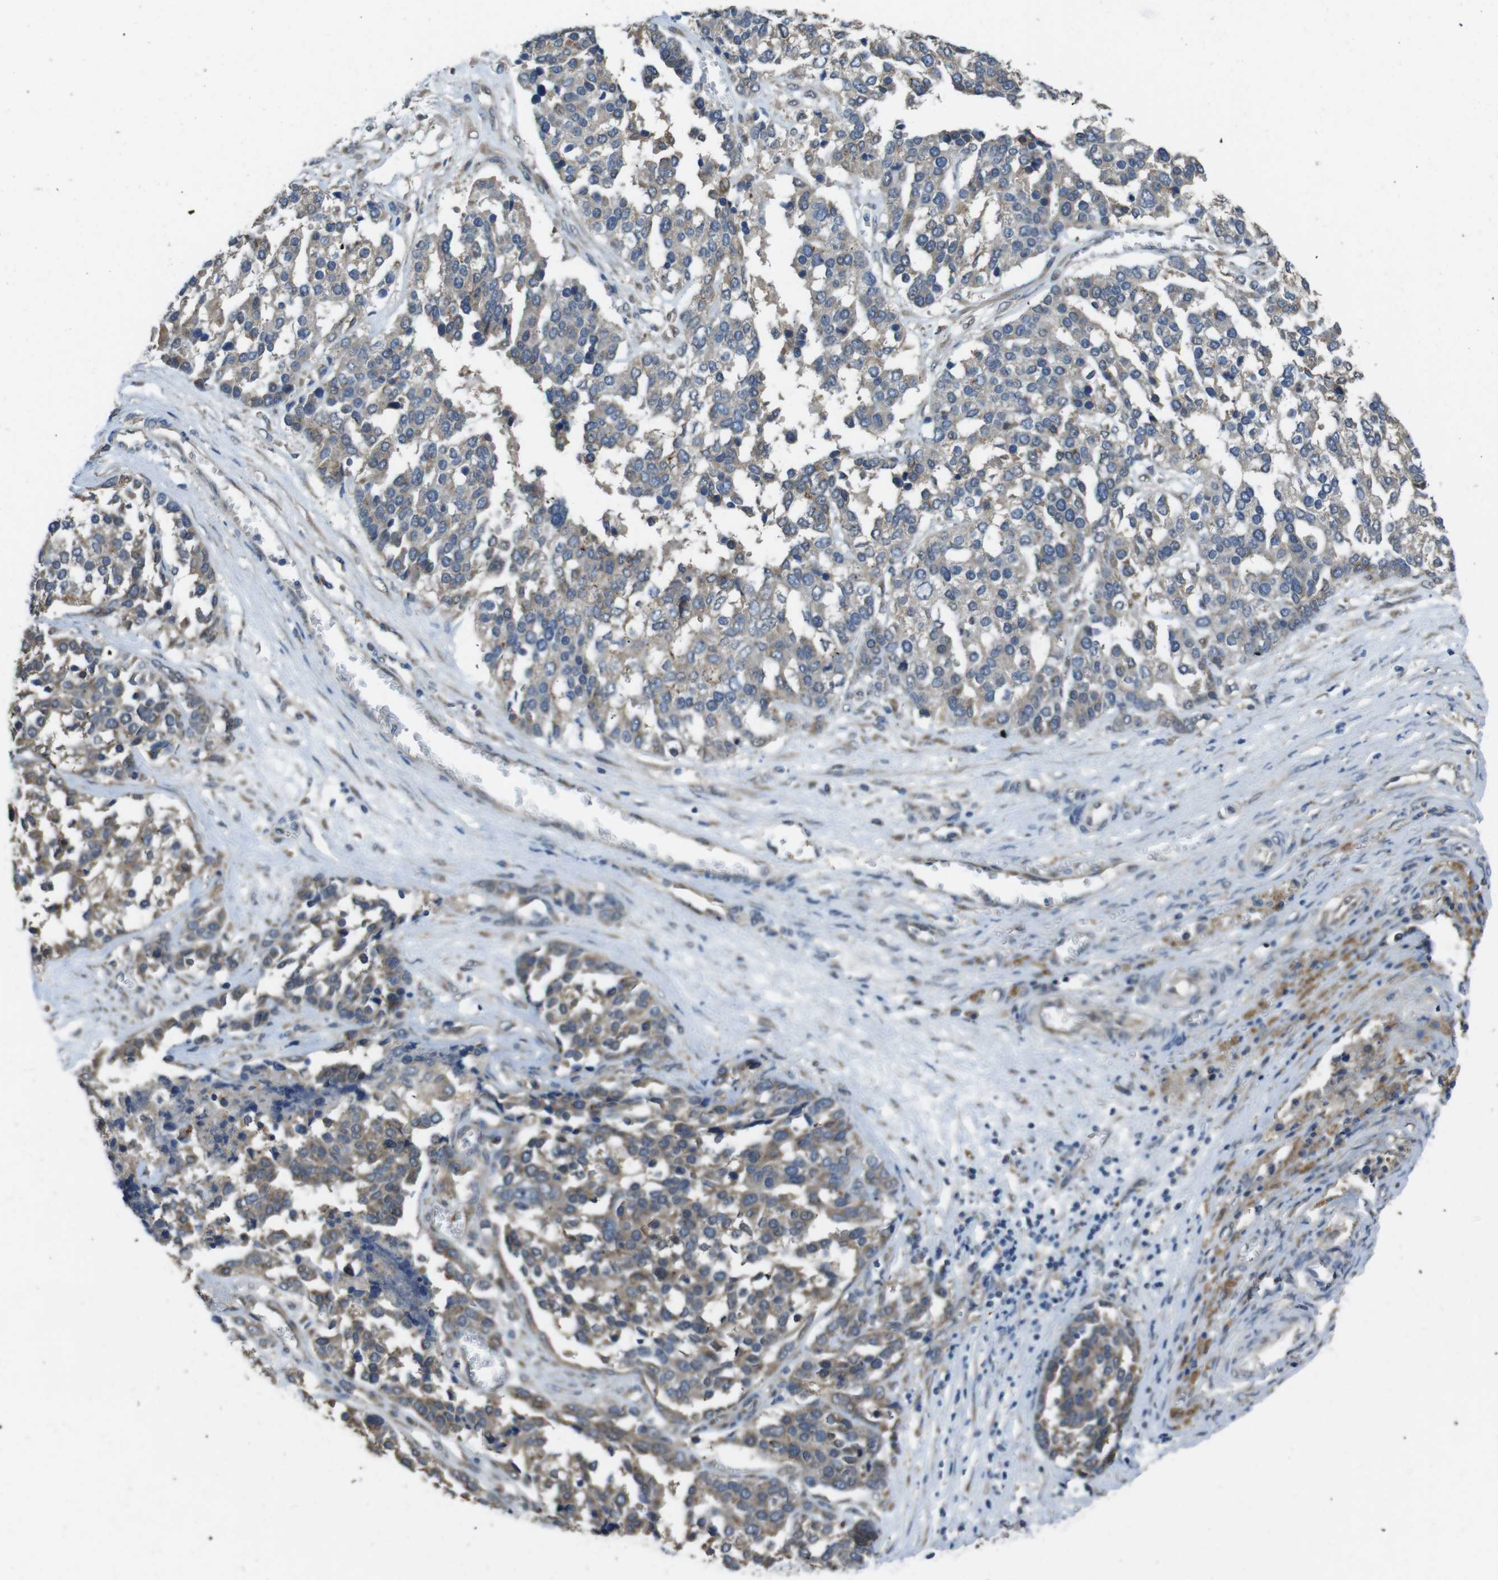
{"staining": {"intensity": "moderate", "quantity": "25%-75%", "location": "cytoplasmic/membranous"}, "tissue": "ovarian cancer", "cell_type": "Tumor cells", "image_type": "cancer", "snomed": [{"axis": "morphology", "description": "Cystadenocarcinoma, serous, NOS"}, {"axis": "topography", "description": "Ovary"}], "caption": "Protein expression analysis of human ovarian serous cystadenocarcinoma reveals moderate cytoplasmic/membranous expression in about 25%-75% of tumor cells.", "gene": "RAB6A", "patient": {"sex": "female", "age": 44}}